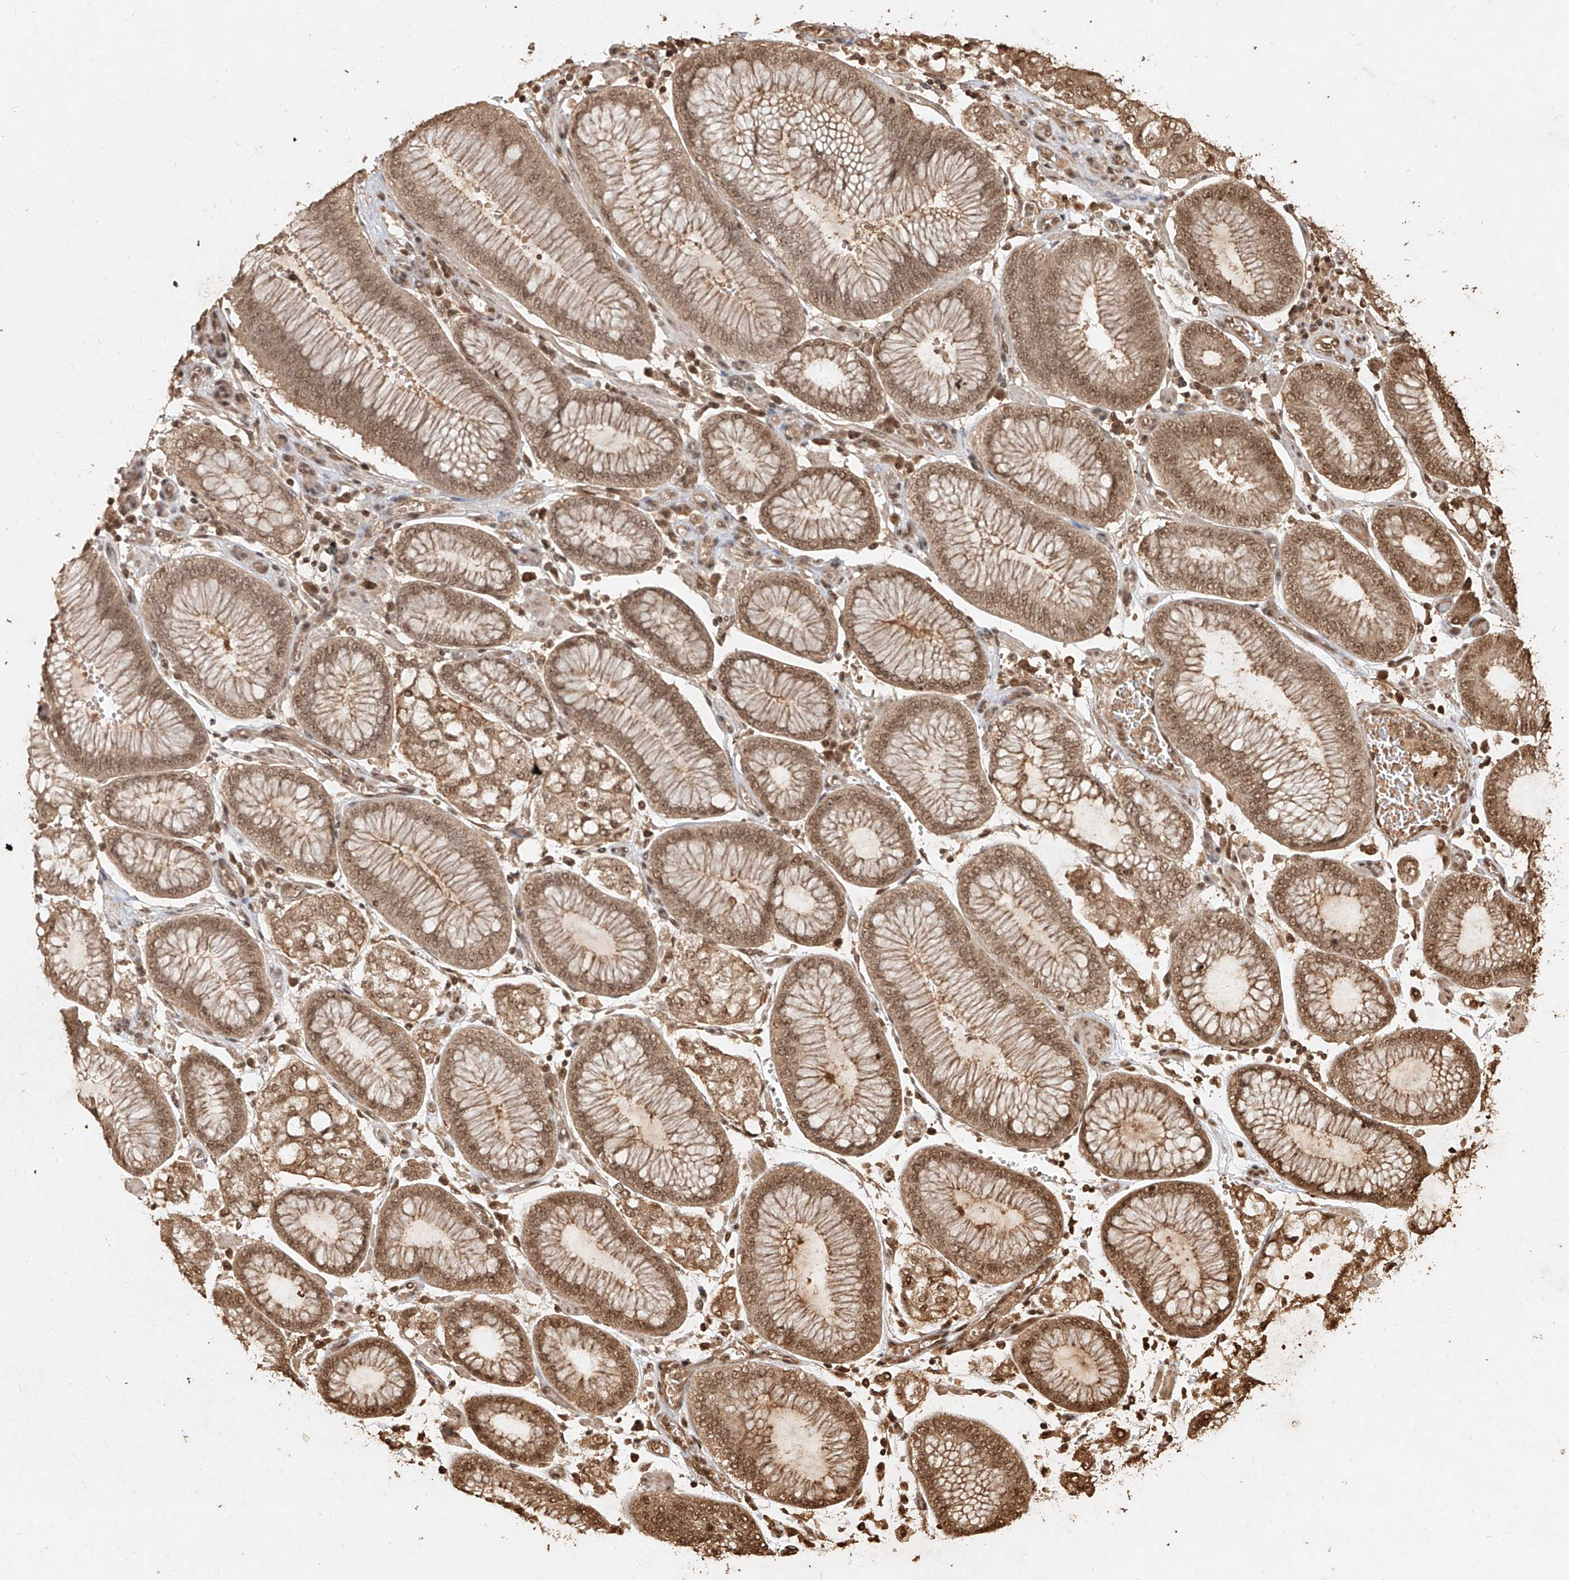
{"staining": {"intensity": "moderate", "quantity": ">75%", "location": "cytoplasmic/membranous,nuclear"}, "tissue": "stomach cancer", "cell_type": "Tumor cells", "image_type": "cancer", "snomed": [{"axis": "morphology", "description": "Adenocarcinoma, NOS"}, {"axis": "topography", "description": "Stomach"}], "caption": "Immunohistochemical staining of stomach adenocarcinoma shows moderate cytoplasmic/membranous and nuclear protein staining in approximately >75% of tumor cells.", "gene": "UBE2K", "patient": {"sex": "male", "age": 76}}